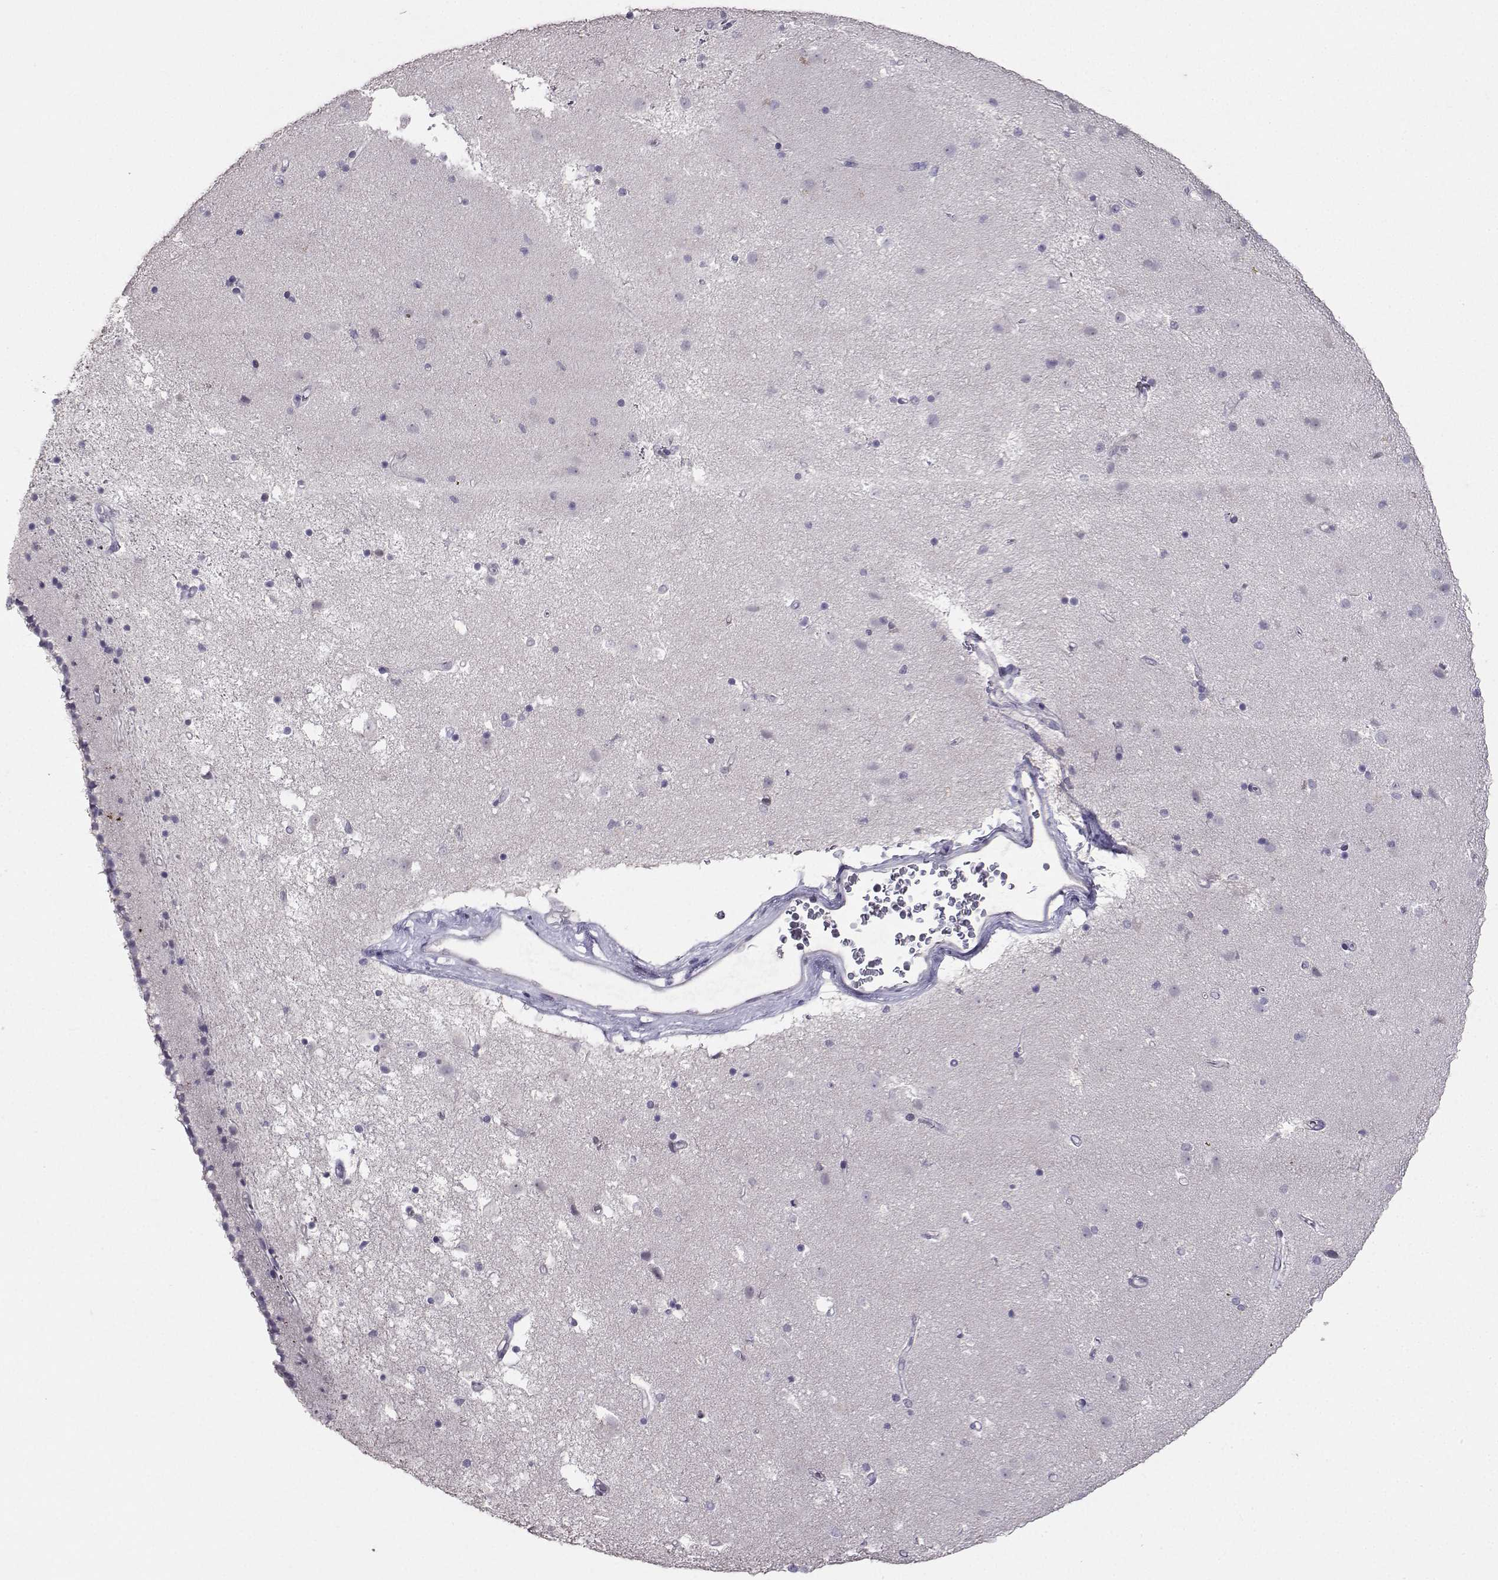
{"staining": {"intensity": "negative", "quantity": "none", "location": "none"}, "tissue": "caudate", "cell_type": "Glial cells", "image_type": "normal", "snomed": [{"axis": "morphology", "description": "Normal tissue, NOS"}, {"axis": "topography", "description": "Lateral ventricle wall"}], "caption": "Immunohistochemical staining of unremarkable caudate shows no significant expression in glial cells.", "gene": "CARTPT", "patient": {"sex": "female", "age": 71}}